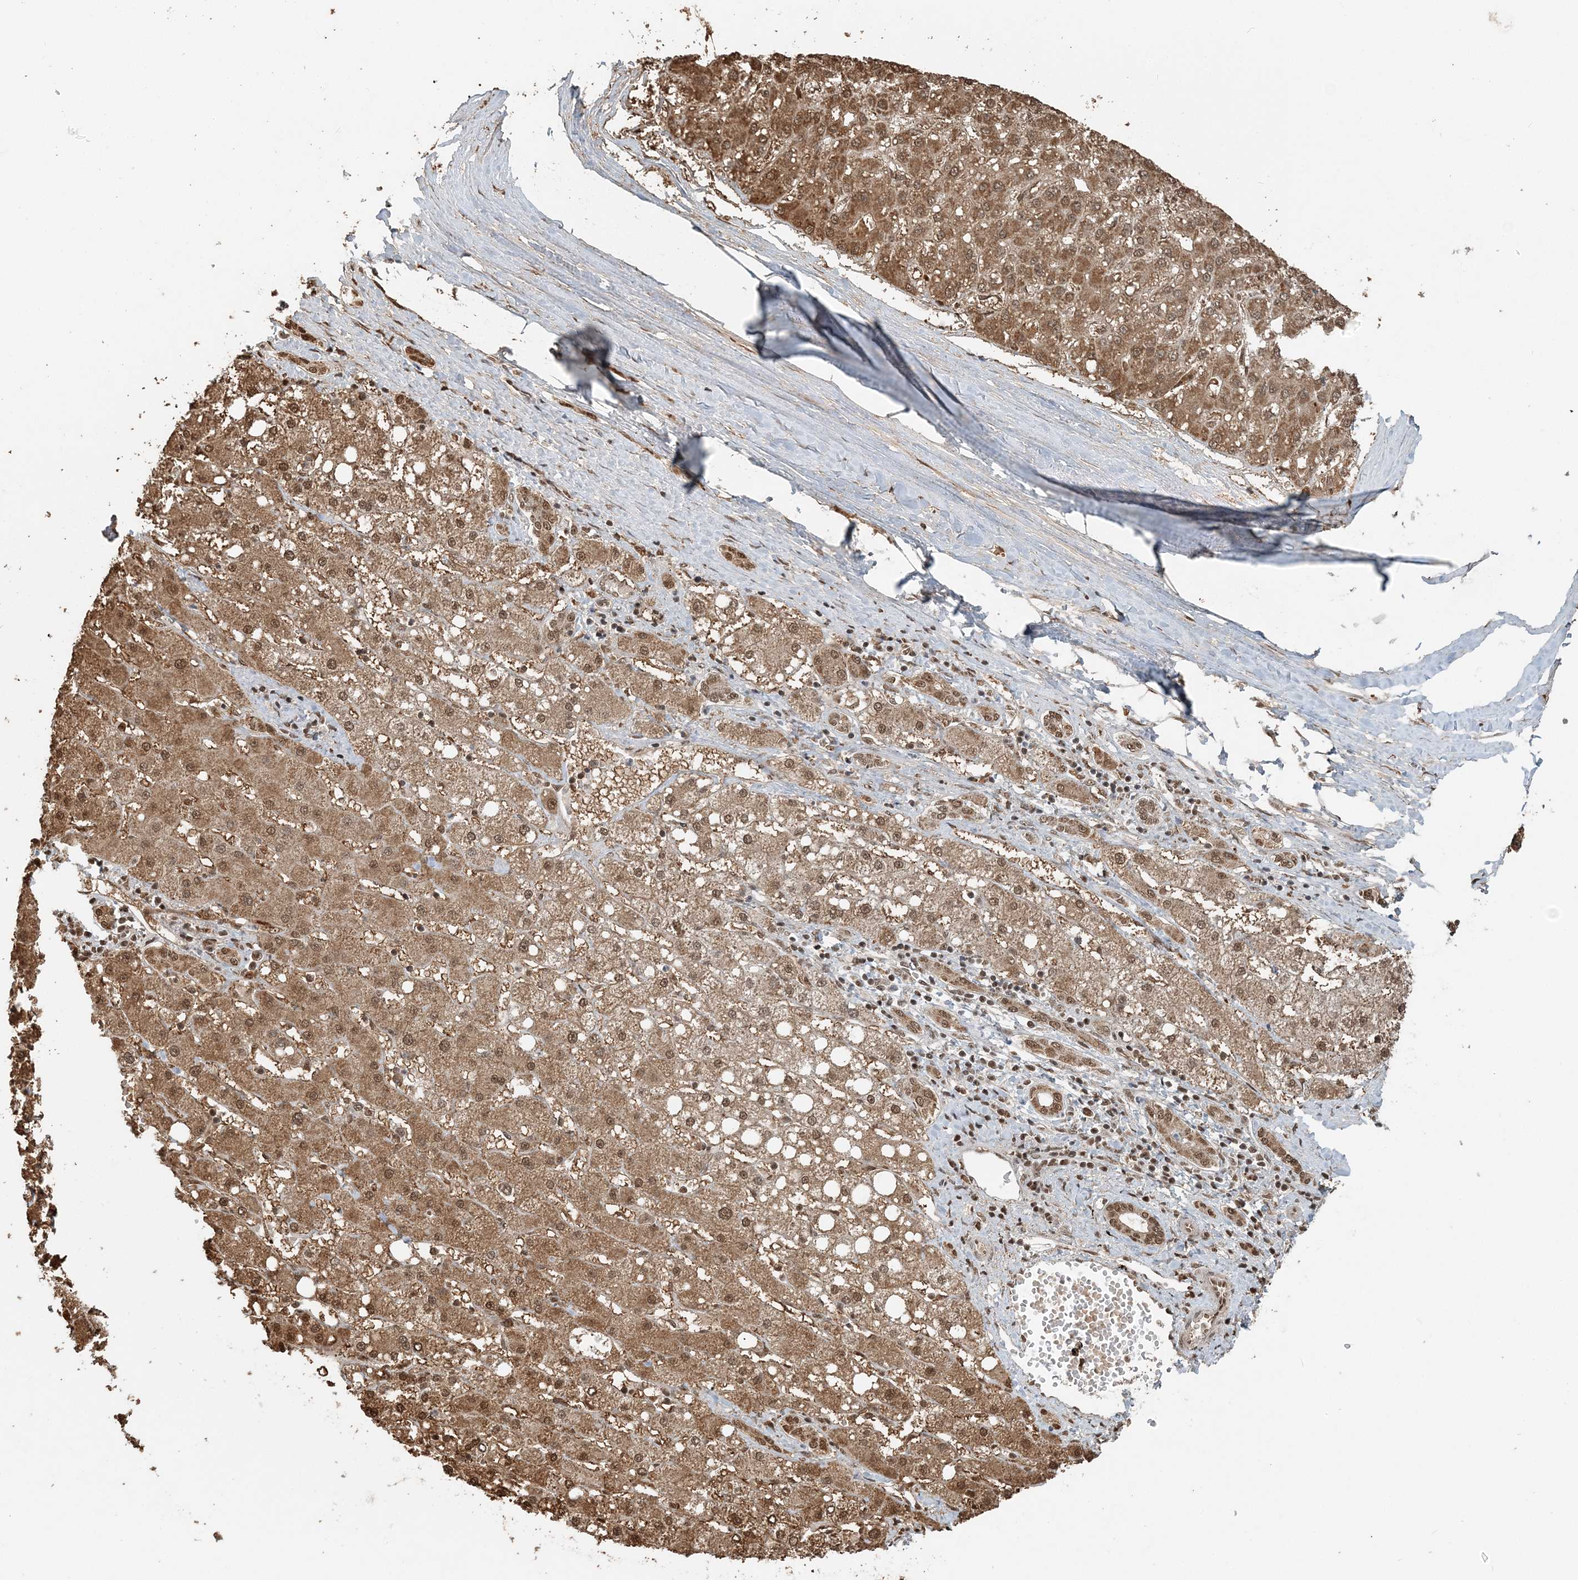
{"staining": {"intensity": "moderate", "quantity": ">75%", "location": "cytoplasmic/membranous,nuclear"}, "tissue": "liver cancer", "cell_type": "Tumor cells", "image_type": "cancer", "snomed": [{"axis": "morphology", "description": "Carcinoma, Hepatocellular, NOS"}, {"axis": "topography", "description": "Liver"}], "caption": "Protein positivity by immunohistochemistry (IHC) shows moderate cytoplasmic/membranous and nuclear expression in about >75% of tumor cells in hepatocellular carcinoma (liver).", "gene": "ARHGAP35", "patient": {"sex": "male", "age": 67}}